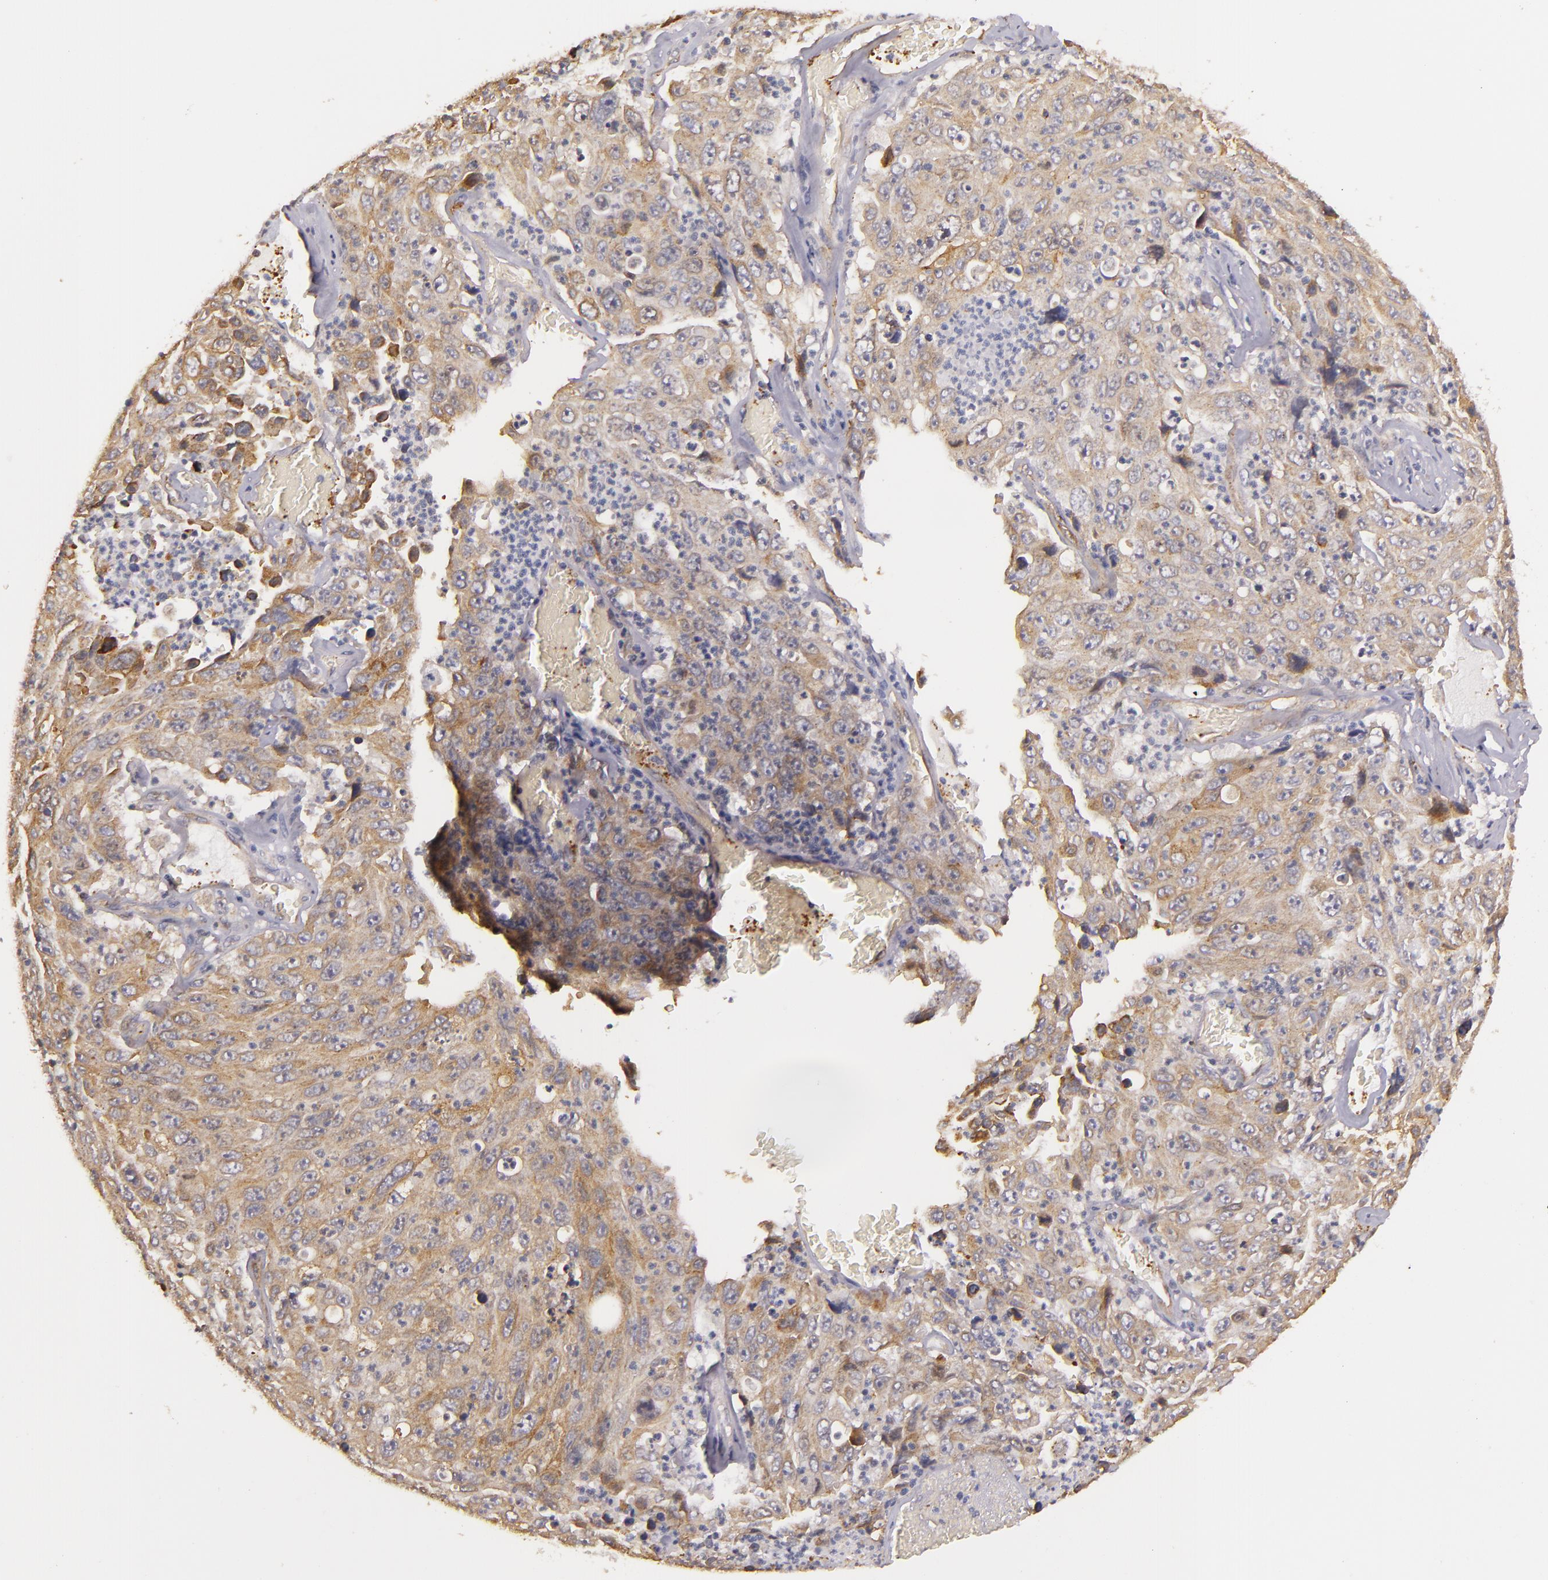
{"staining": {"intensity": "weak", "quantity": ">75%", "location": "cytoplasmic/membranous"}, "tissue": "lung cancer", "cell_type": "Tumor cells", "image_type": "cancer", "snomed": [{"axis": "morphology", "description": "Squamous cell carcinoma, NOS"}, {"axis": "topography", "description": "Lung"}], "caption": "There is low levels of weak cytoplasmic/membranous positivity in tumor cells of squamous cell carcinoma (lung), as demonstrated by immunohistochemical staining (brown color).", "gene": "SYTL4", "patient": {"sex": "male", "age": 64}}